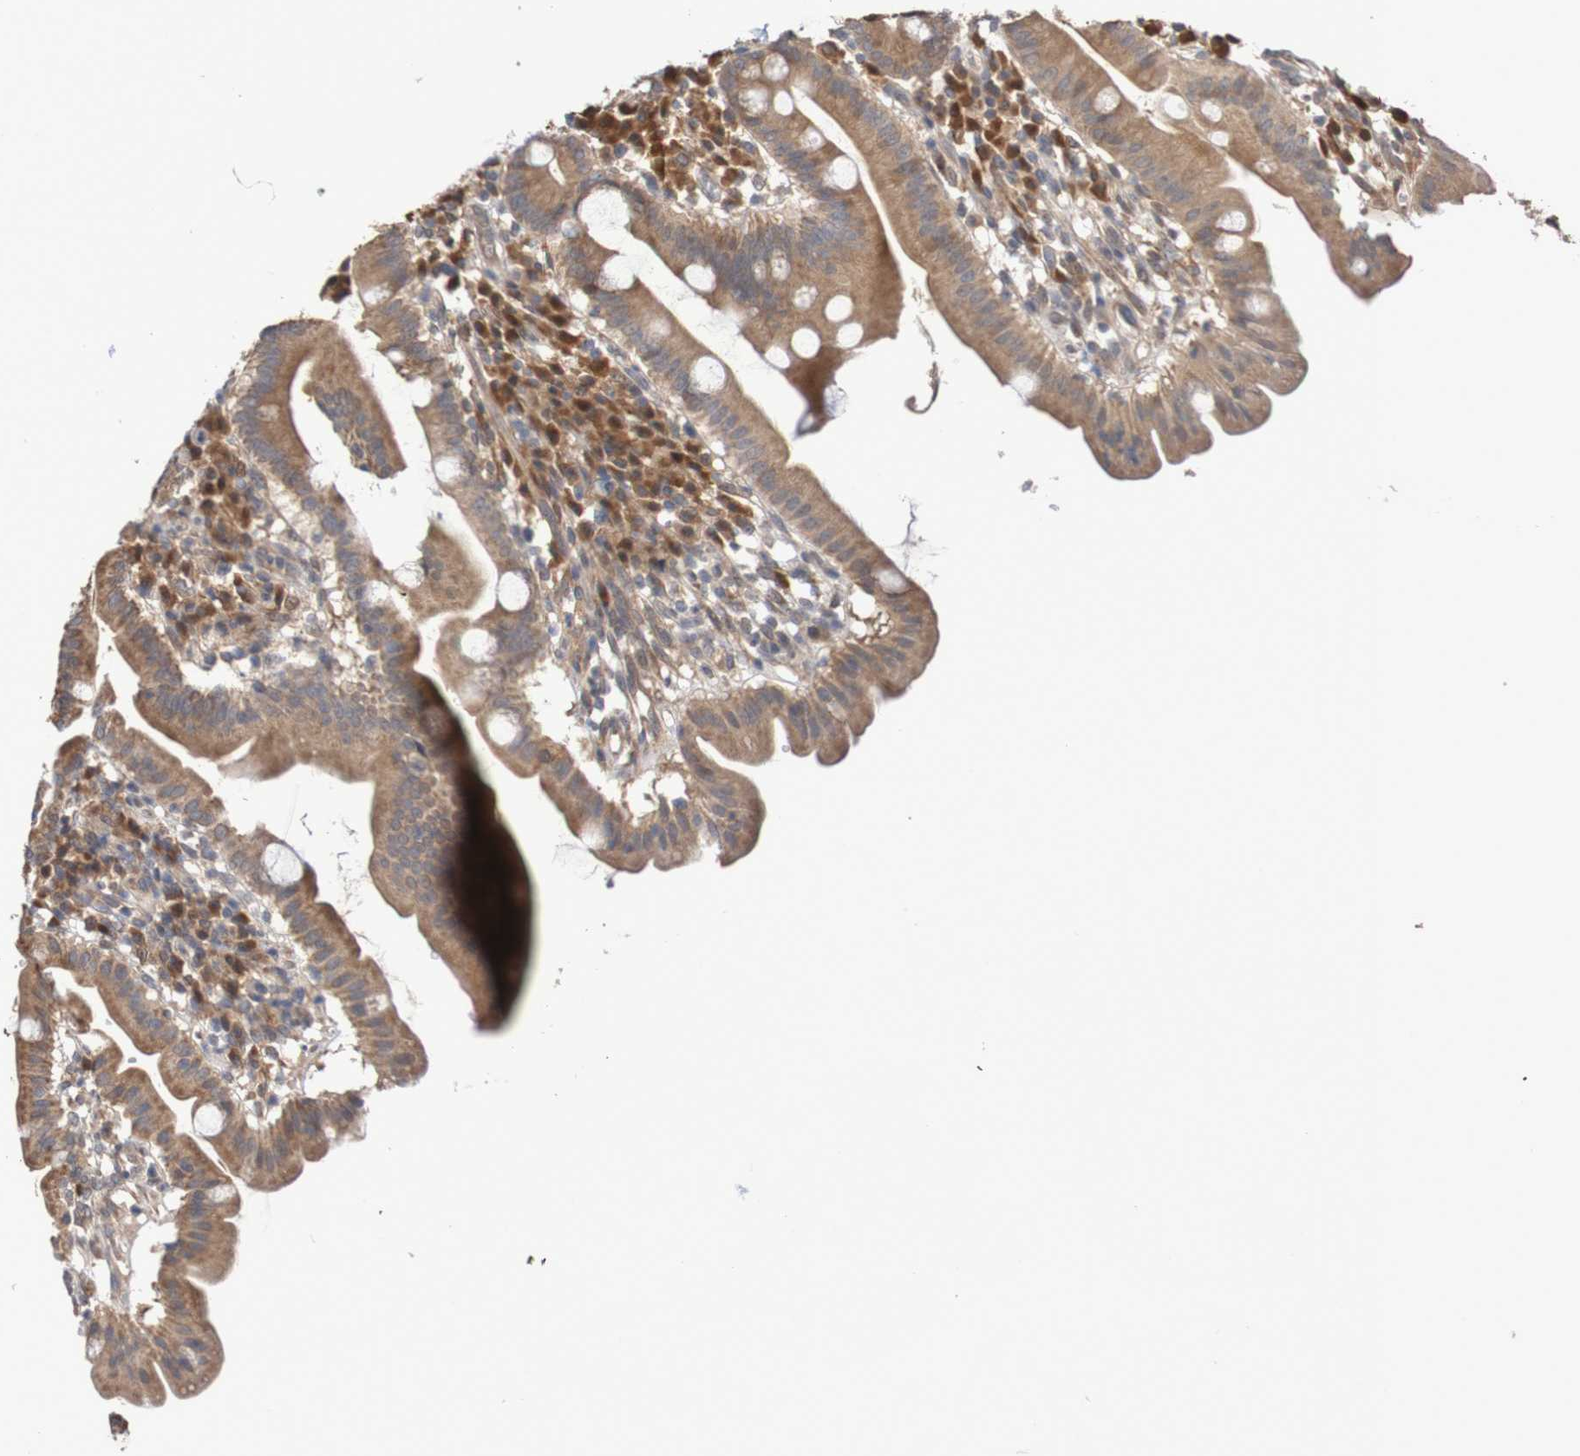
{"staining": {"intensity": "moderate", "quantity": ">75%", "location": "cytoplasmic/membranous"}, "tissue": "duodenum", "cell_type": "Glandular cells", "image_type": "normal", "snomed": [{"axis": "morphology", "description": "Normal tissue, NOS"}, {"axis": "topography", "description": "Duodenum"}], "caption": "Moderate cytoplasmic/membranous positivity for a protein is identified in about >75% of glandular cells of normal duodenum using IHC.", "gene": "PHPT1", "patient": {"sex": "male", "age": 50}}